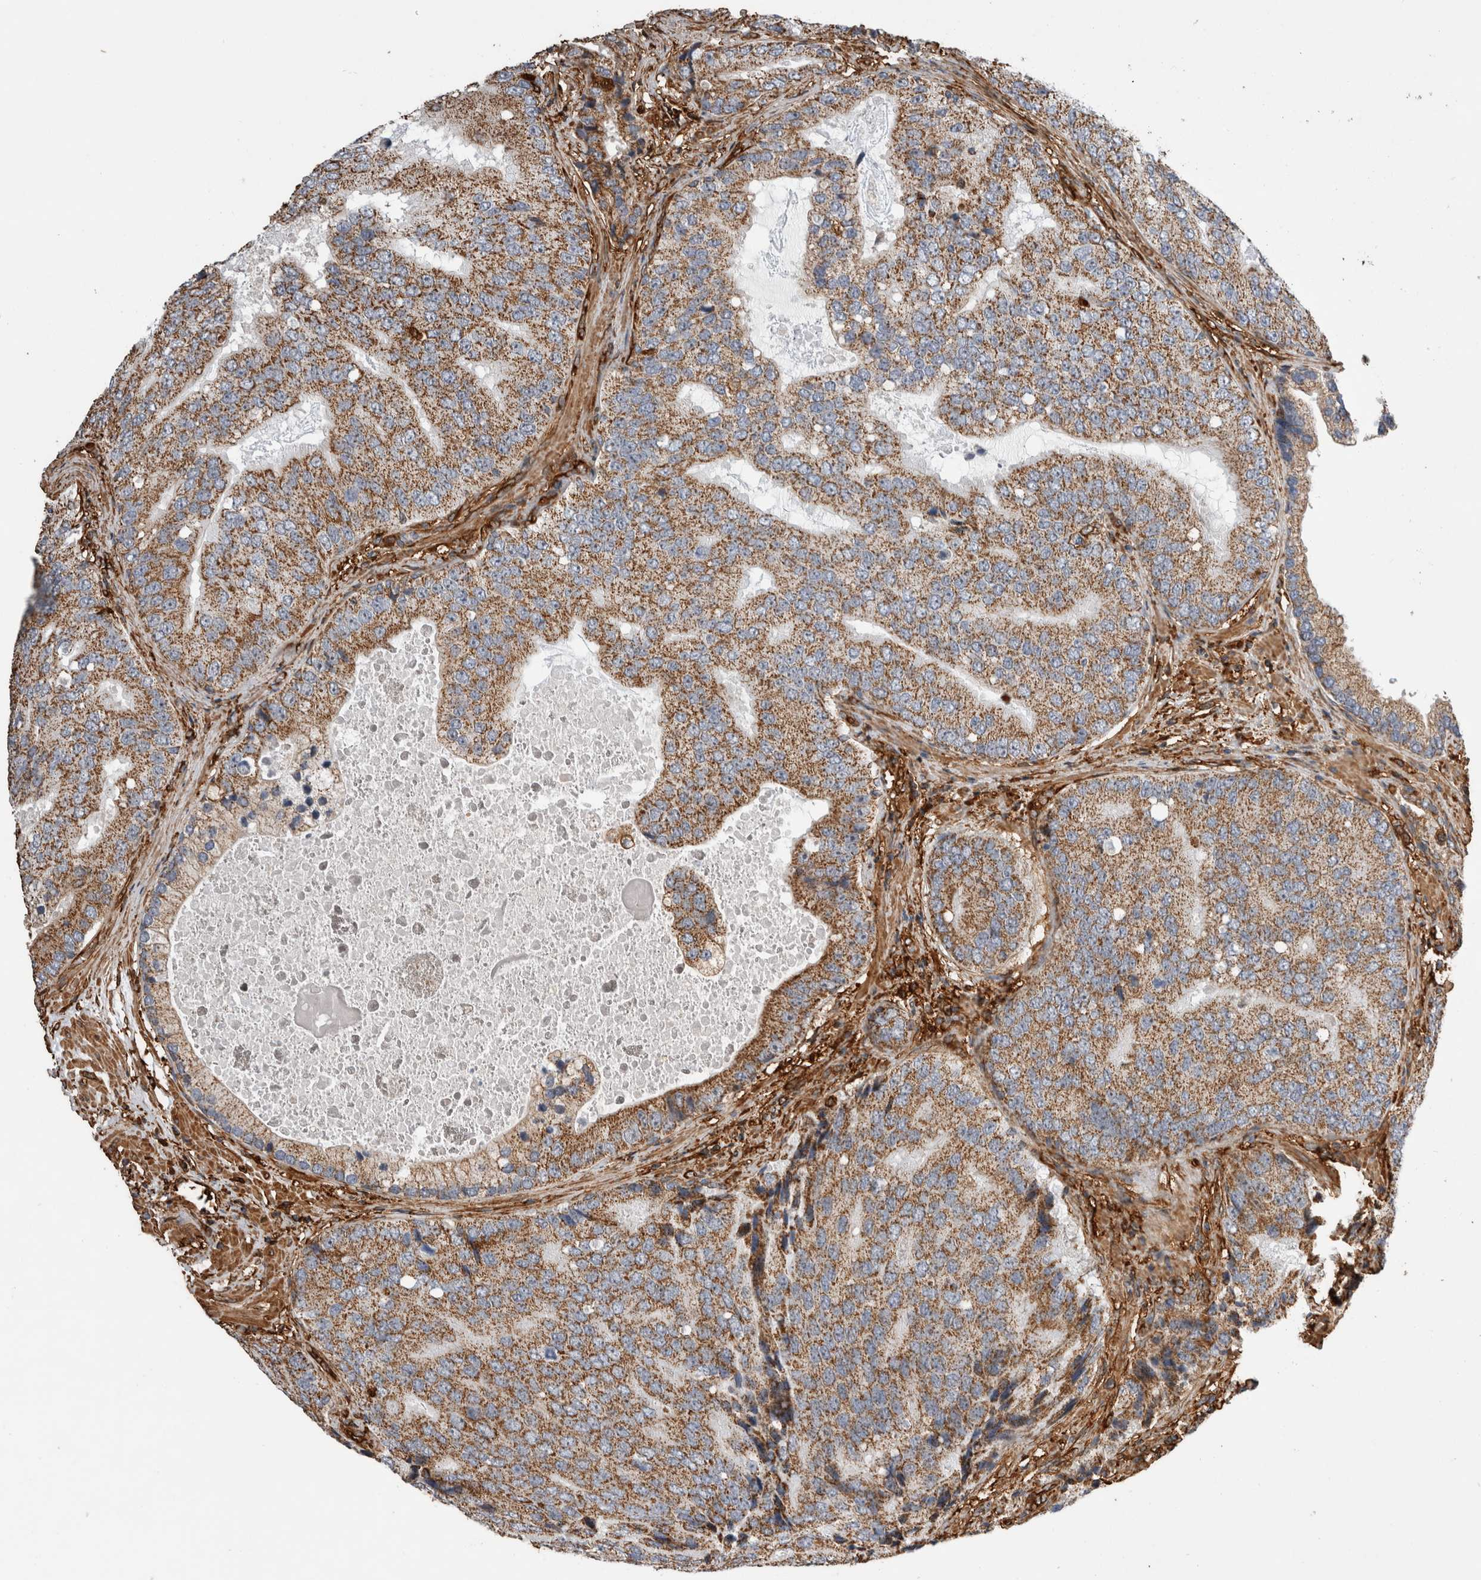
{"staining": {"intensity": "moderate", "quantity": ">75%", "location": "cytoplasmic/membranous"}, "tissue": "prostate cancer", "cell_type": "Tumor cells", "image_type": "cancer", "snomed": [{"axis": "morphology", "description": "Adenocarcinoma, High grade"}, {"axis": "topography", "description": "Prostate"}], "caption": "IHC (DAB) staining of prostate cancer demonstrates moderate cytoplasmic/membranous protein positivity in about >75% of tumor cells.", "gene": "ZNF397", "patient": {"sex": "male", "age": 70}}